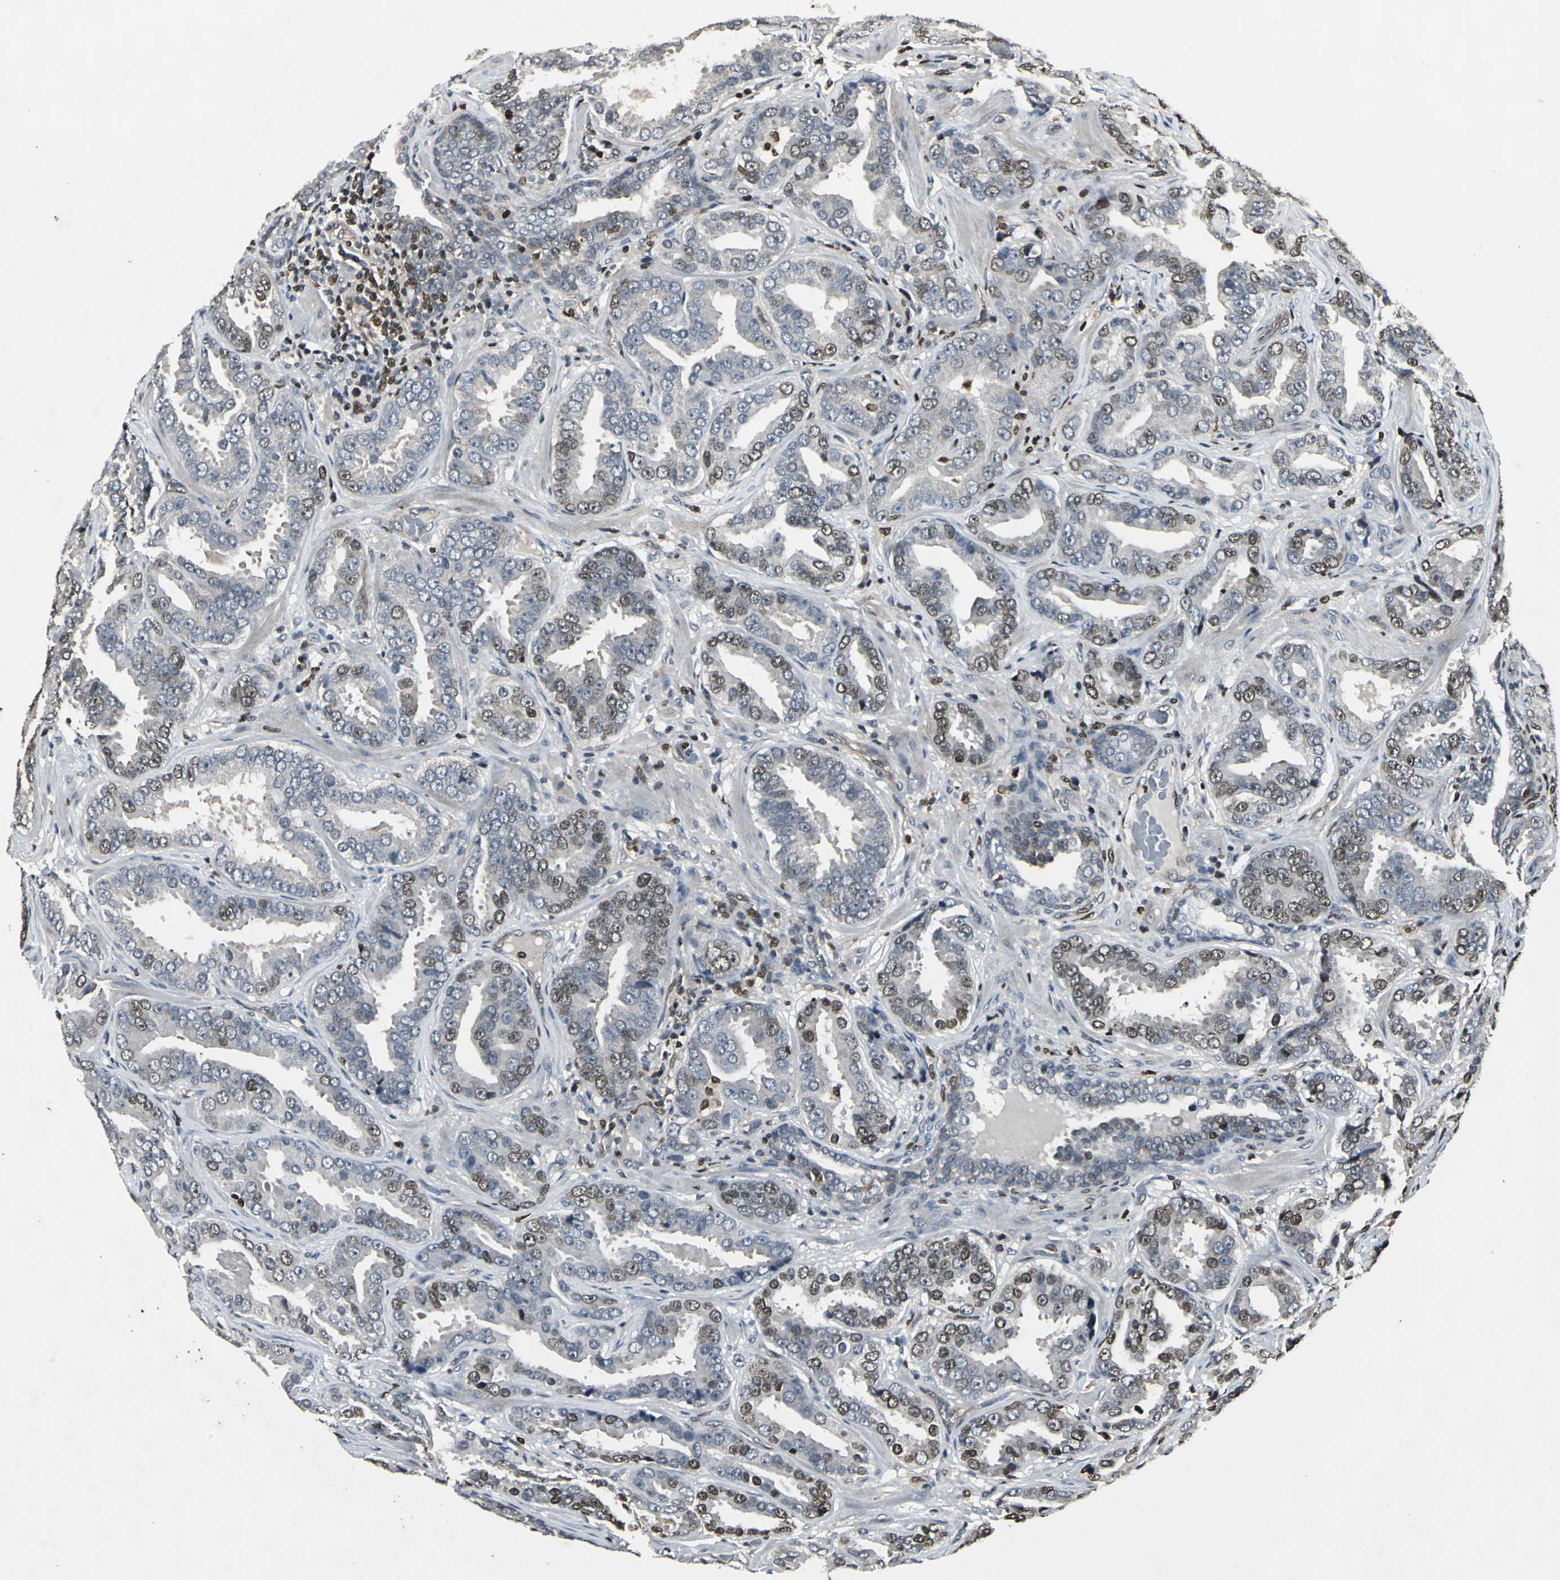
{"staining": {"intensity": "moderate", "quantity": "25%-75%", "location": "nuclear"}, "tissue": "prostate cancer", "cell_type": "Tumor cells", "image_type": "cancer", "snomed": [{"axis": "morphology", "description": "Adenocarcinoma, Low grade"}, {"axis": "topography", "description": "Prostate"}], "caption": "High-power microscopy captured an immunohistochemistry (IHC) micrograph of prostate cancer, revealing moderate nuclear staining in approximately 25%-75% of tumor cells. Immunohistochemistry stains the protein of interest in brown and the nuclei are stained blue.", "gene": "AHR", "patient": {"sex": "male", "age": 59}}